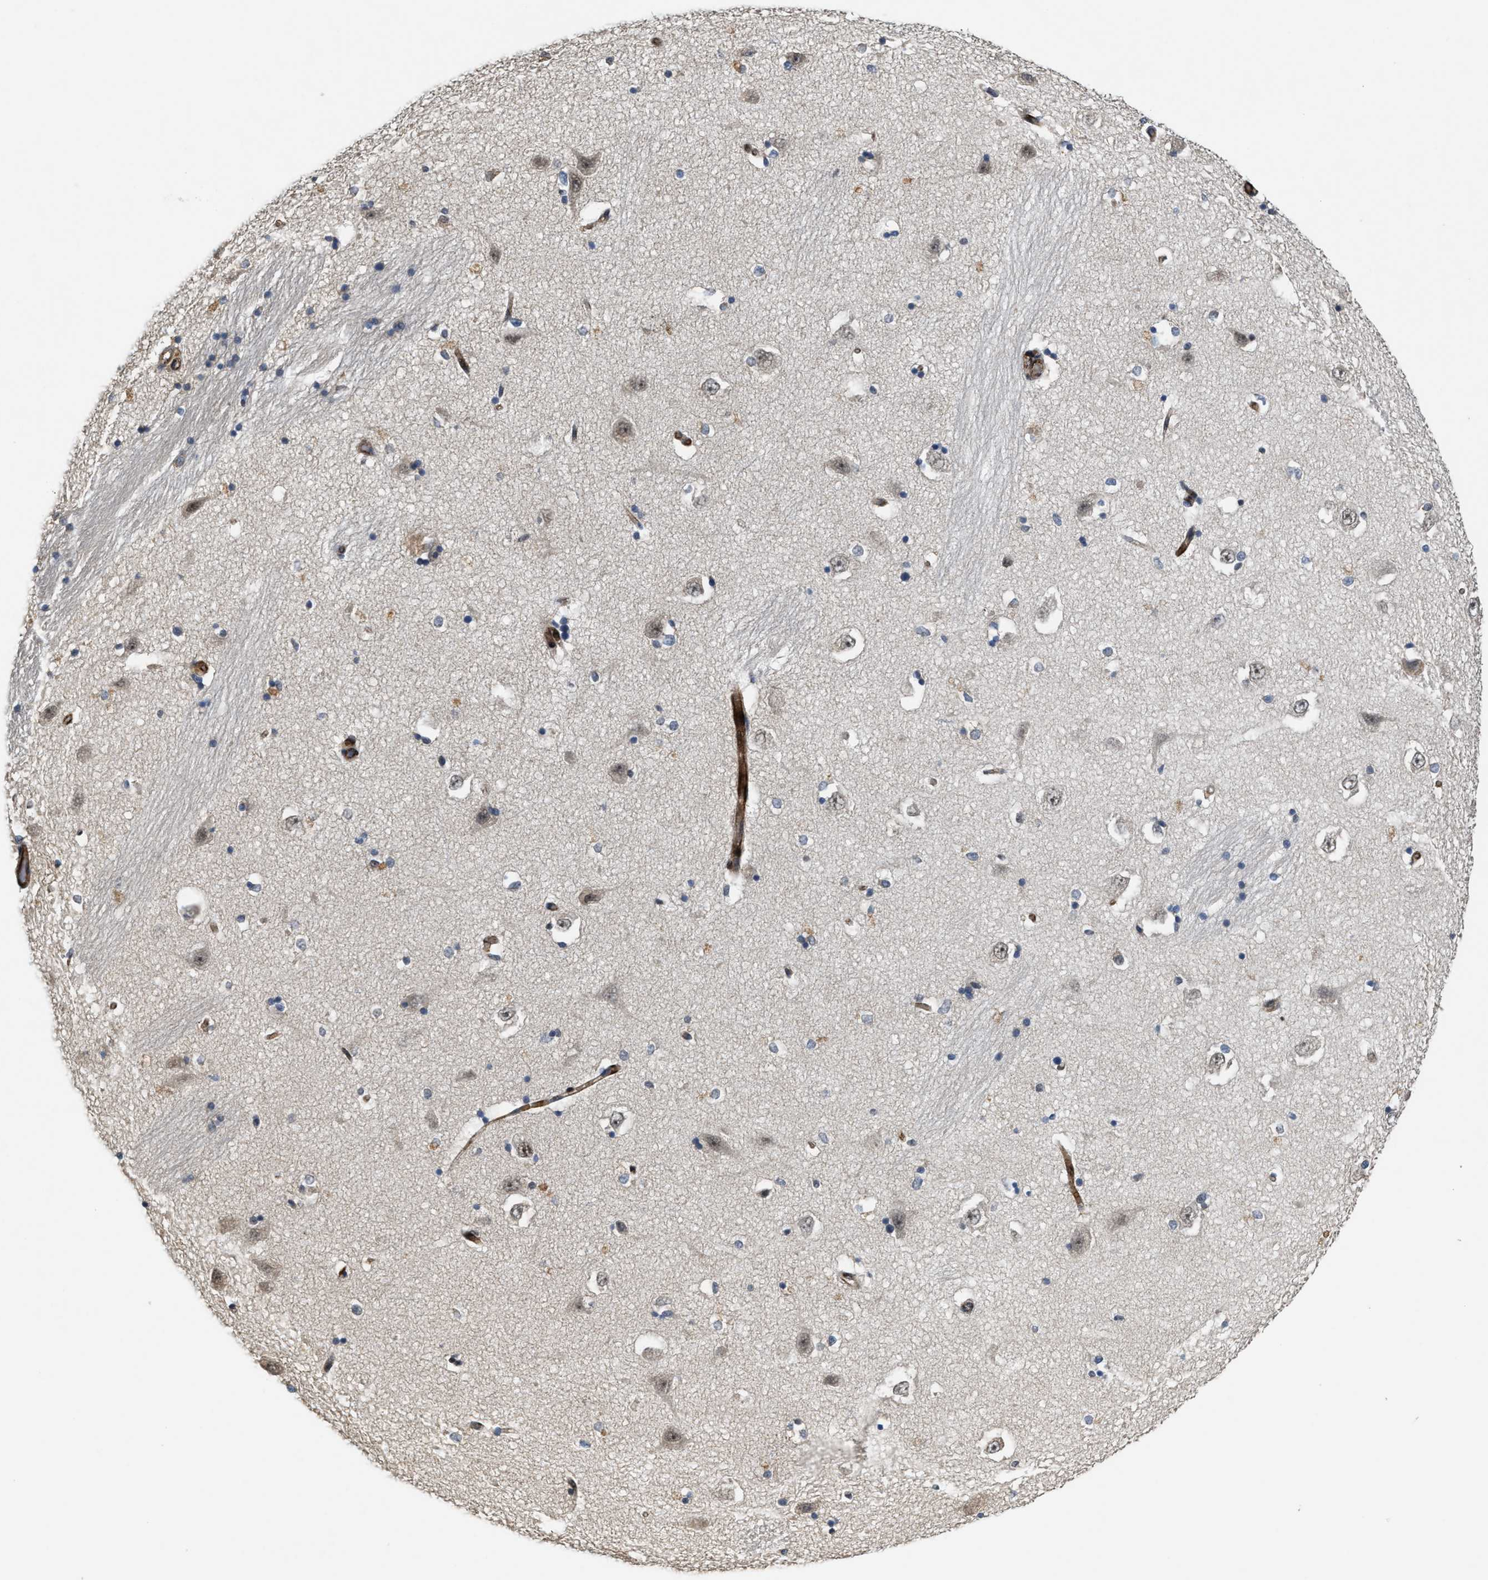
{"staining": {"intensity": "moderate", "quantity": "<25%", "location": "cytoplasmic/membranous"}, "tissue": "hippocampus", "cell_type": "Glial cells", "image_type": "normal", "snomed": [{"axis": "morphology", "description": "Normal tissue, NOS"}, {"axis": "topography", "description": "Hippocampus"}], "caption": "Glial cells display moderate cytoplasmic/membranous expression in about <25% of cells in normal hippocampus. The protein is stained brown, and the nuclei are stained in blue (DAB (3,3'-diaminobenzidine) IHC with brightfield microscopy, high magnification).", "gene": "DPF2", "patient": {"sex": "male", "age": 45}}